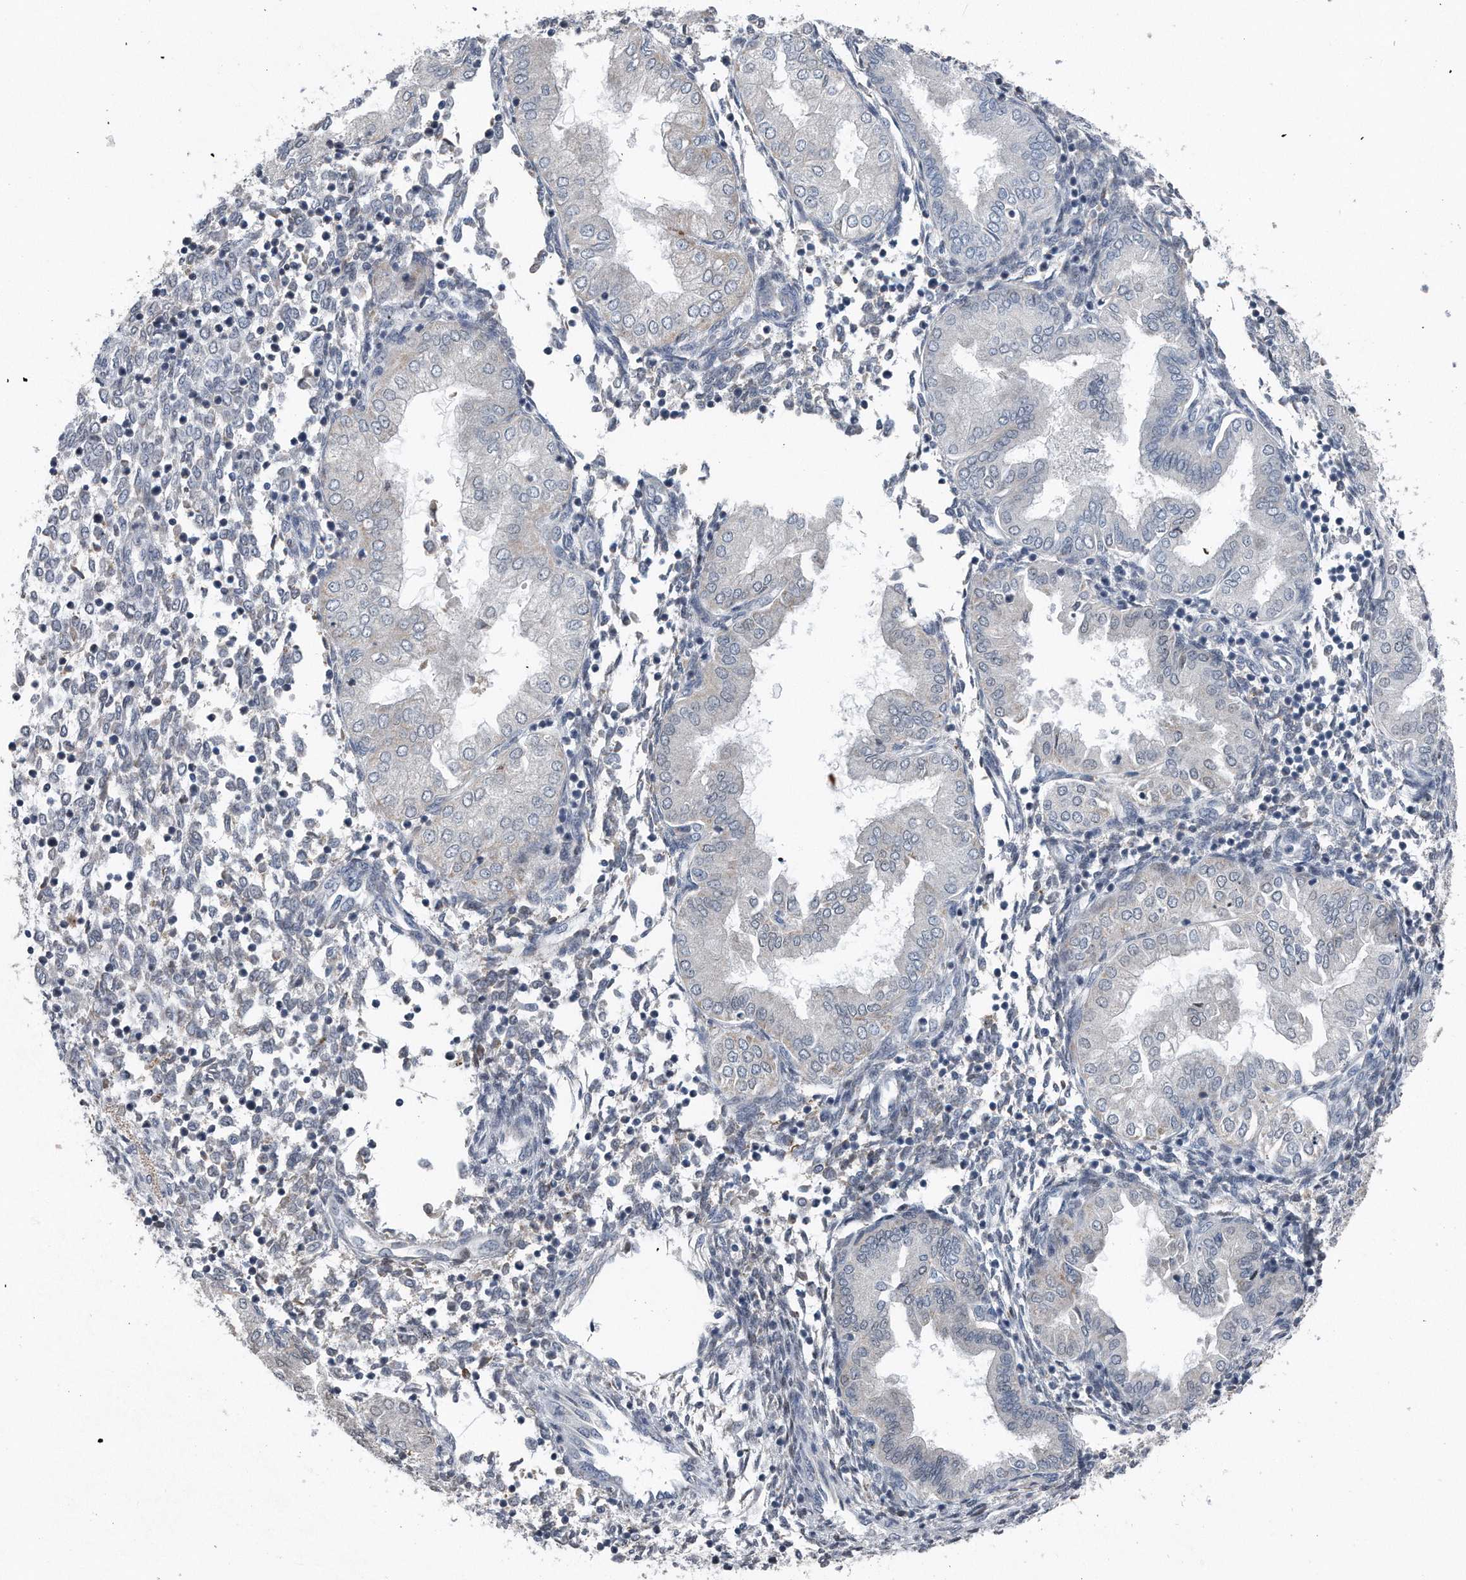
{"staining": {"intensity": "moderate", "quantity": "<25%", "location": "cytoplasmic/membranous,nuclear"}, "tissue": "endometrium", "cell_type": "Cells in endometrial stroma", "image_type": "normal", "snomed": [{"axis": "morphology", "description": "Normal tissue, NOS"}, {"axis": "topography", "description": "Endometrium"}], "caption": "Protein staining of normal endometrium shows moderate cytoplasmic/membranous,nuclear expression in about <25% of cells in endometrial stroma.", "gene": "DST", "patient": {"sex": "female", "age": 53}}